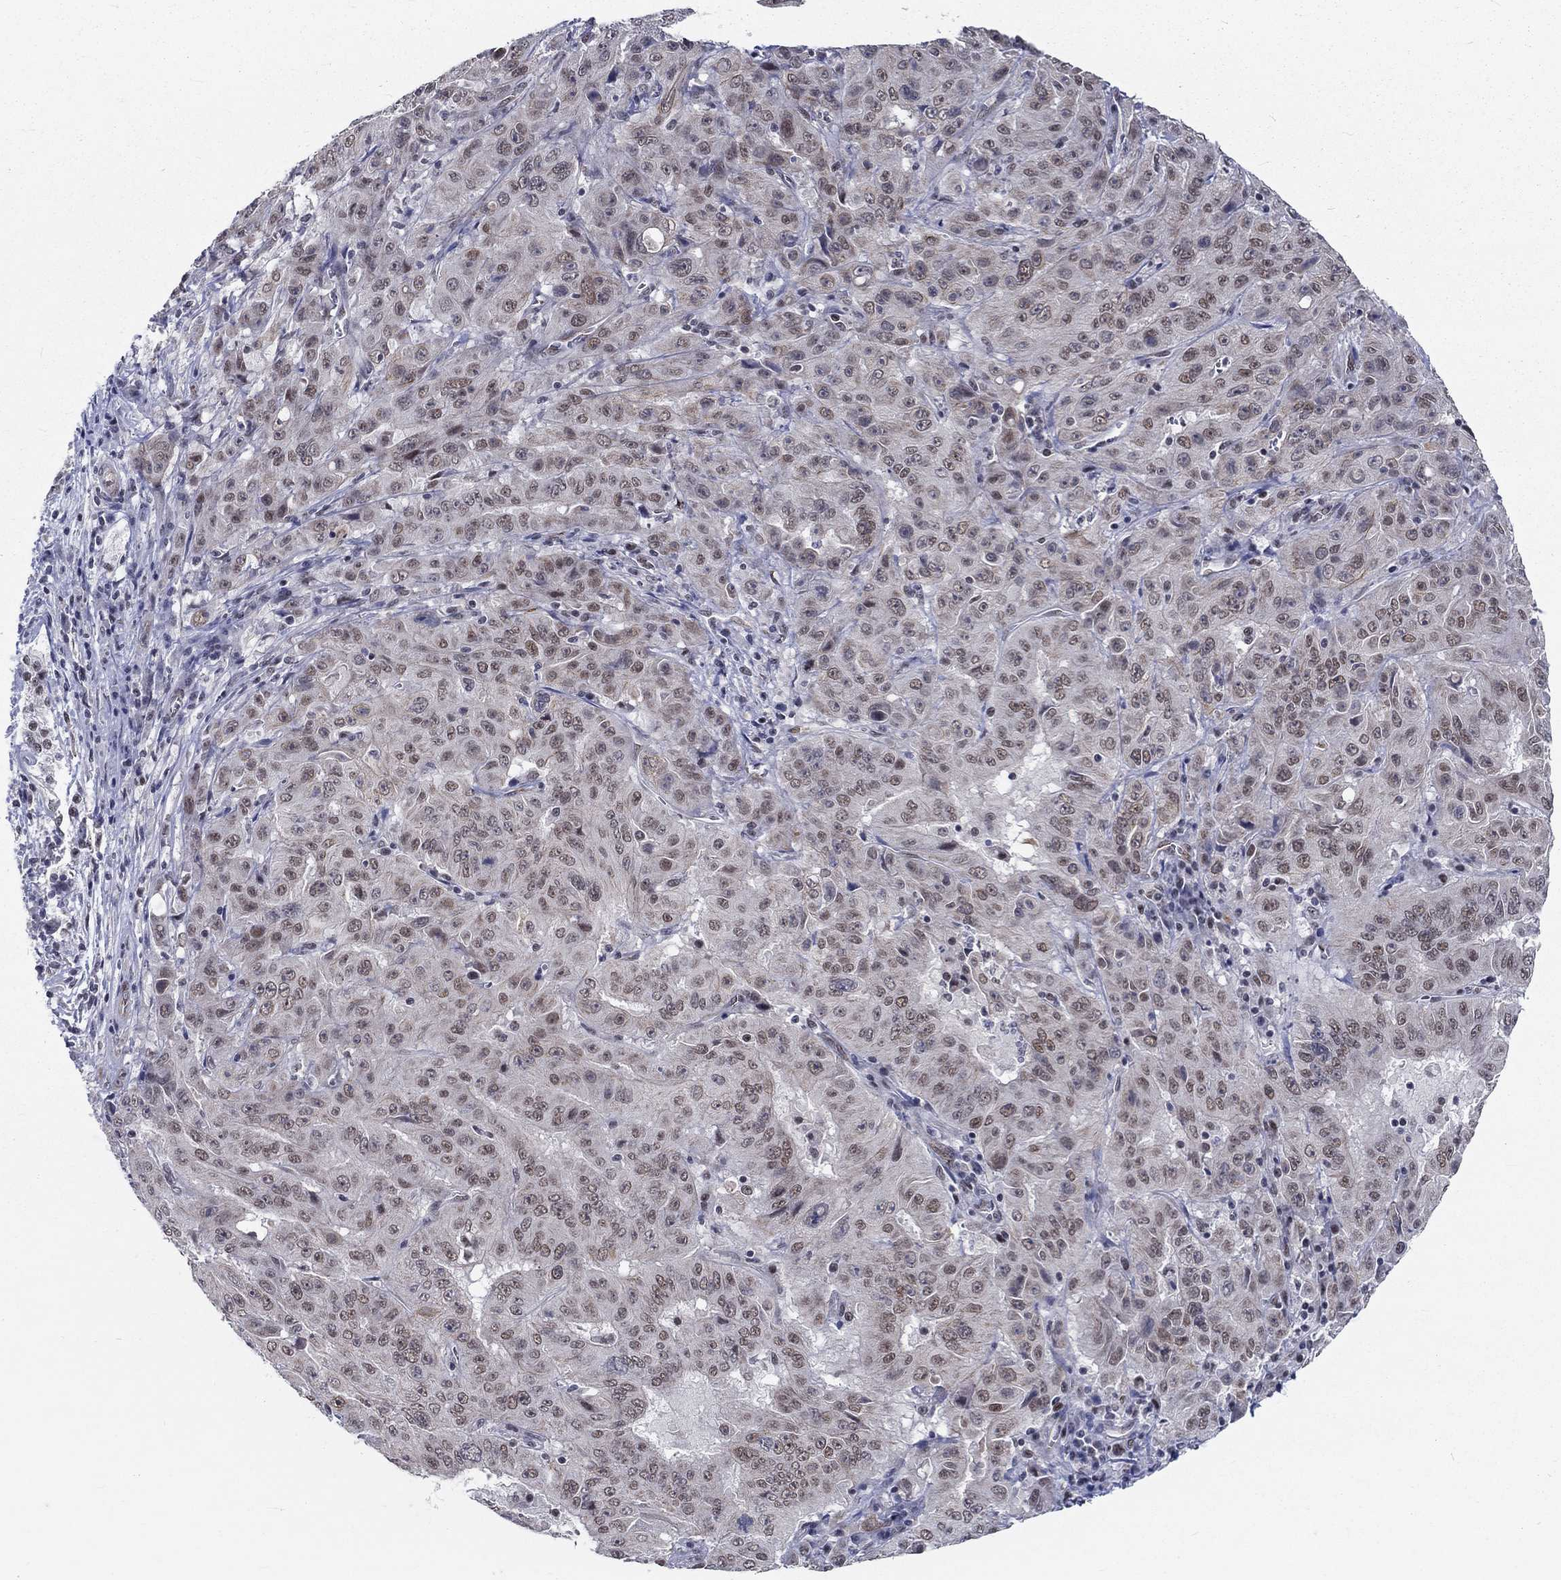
{"staining": {"intensity": "weak", "quantity": "25%-75%", "location": "nuclear"}, "tissue": "pancreatic cancer", "cell_type": "Tumor cells", "image_type": "cancer", "snomed": [{"axis": "morphology", "description": "Adenocarcinoma, NOS"}, {"axis": "topography", "description": "Pancreas"}], "caption": "Protein expression analysis of pancreatic cancer demonstrates weak nuclear expression in approximately 25%-75% of tumor cells.", "gene": "ZBED1", "patient": {"sex": "male", "age": 63}}